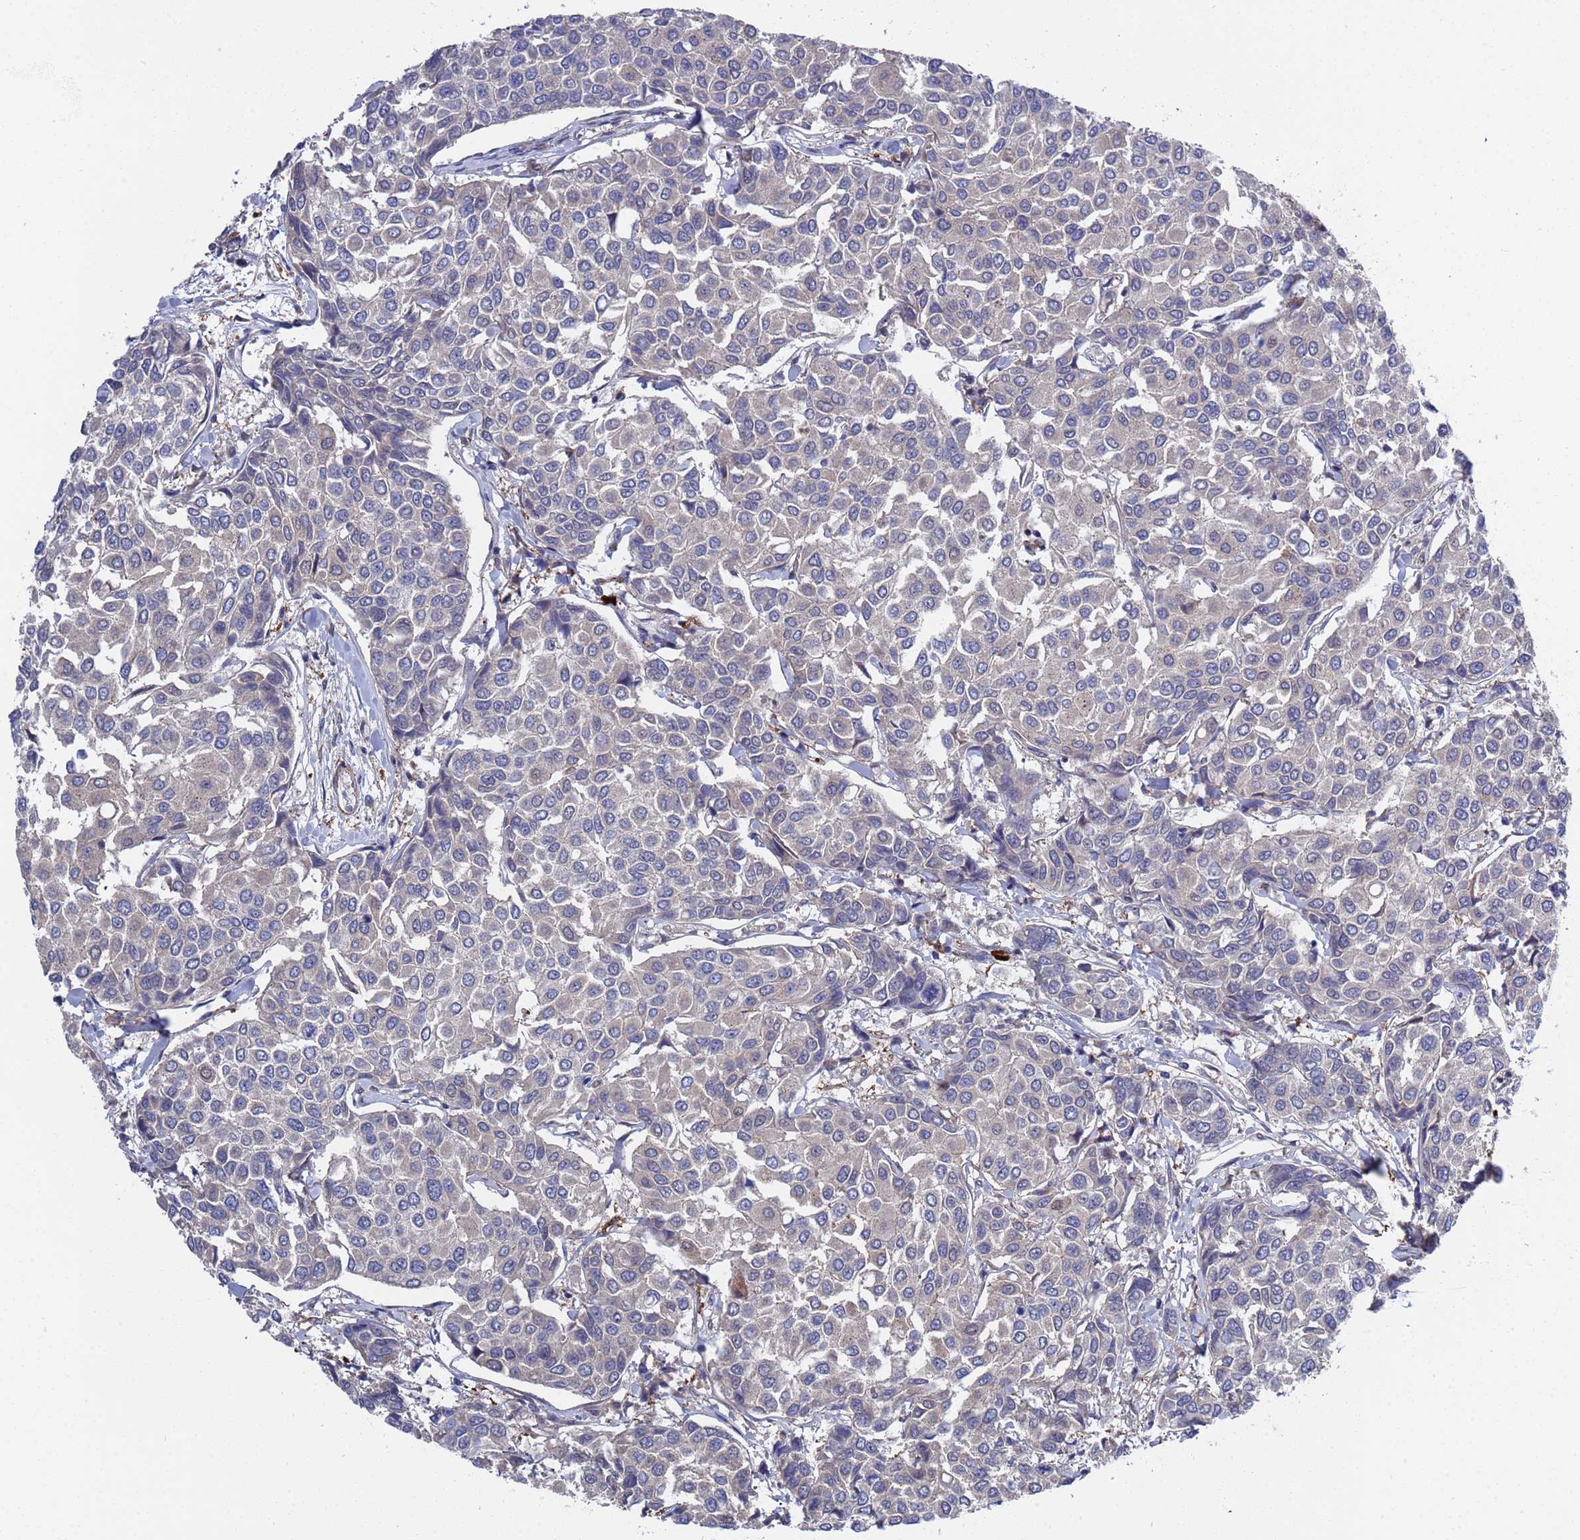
{"staining": {"intensity": "negative", "quantity": "none", "location": "none"}, "tissue": "breast cancer", "cell_type": "Tumor cells", "image_type": "cancer", "snomed": [{"axis": "morphology", "description": "Duct carcinoma"}, {"axis": "topography", "description": "Breast"}], "caption": "A micrograph of breast infiltrating ductal carcinoma stained for a protein exhibits no brown staining in tumor cells. Brightfield microscopy of IHC stained with DAB (3,3'-diaminobenzidine) (brown) and hematoxylin (blue), captured at high magnification.", "gene": "TMBIM6", "patient": {"sex": "female", "age": 55}}